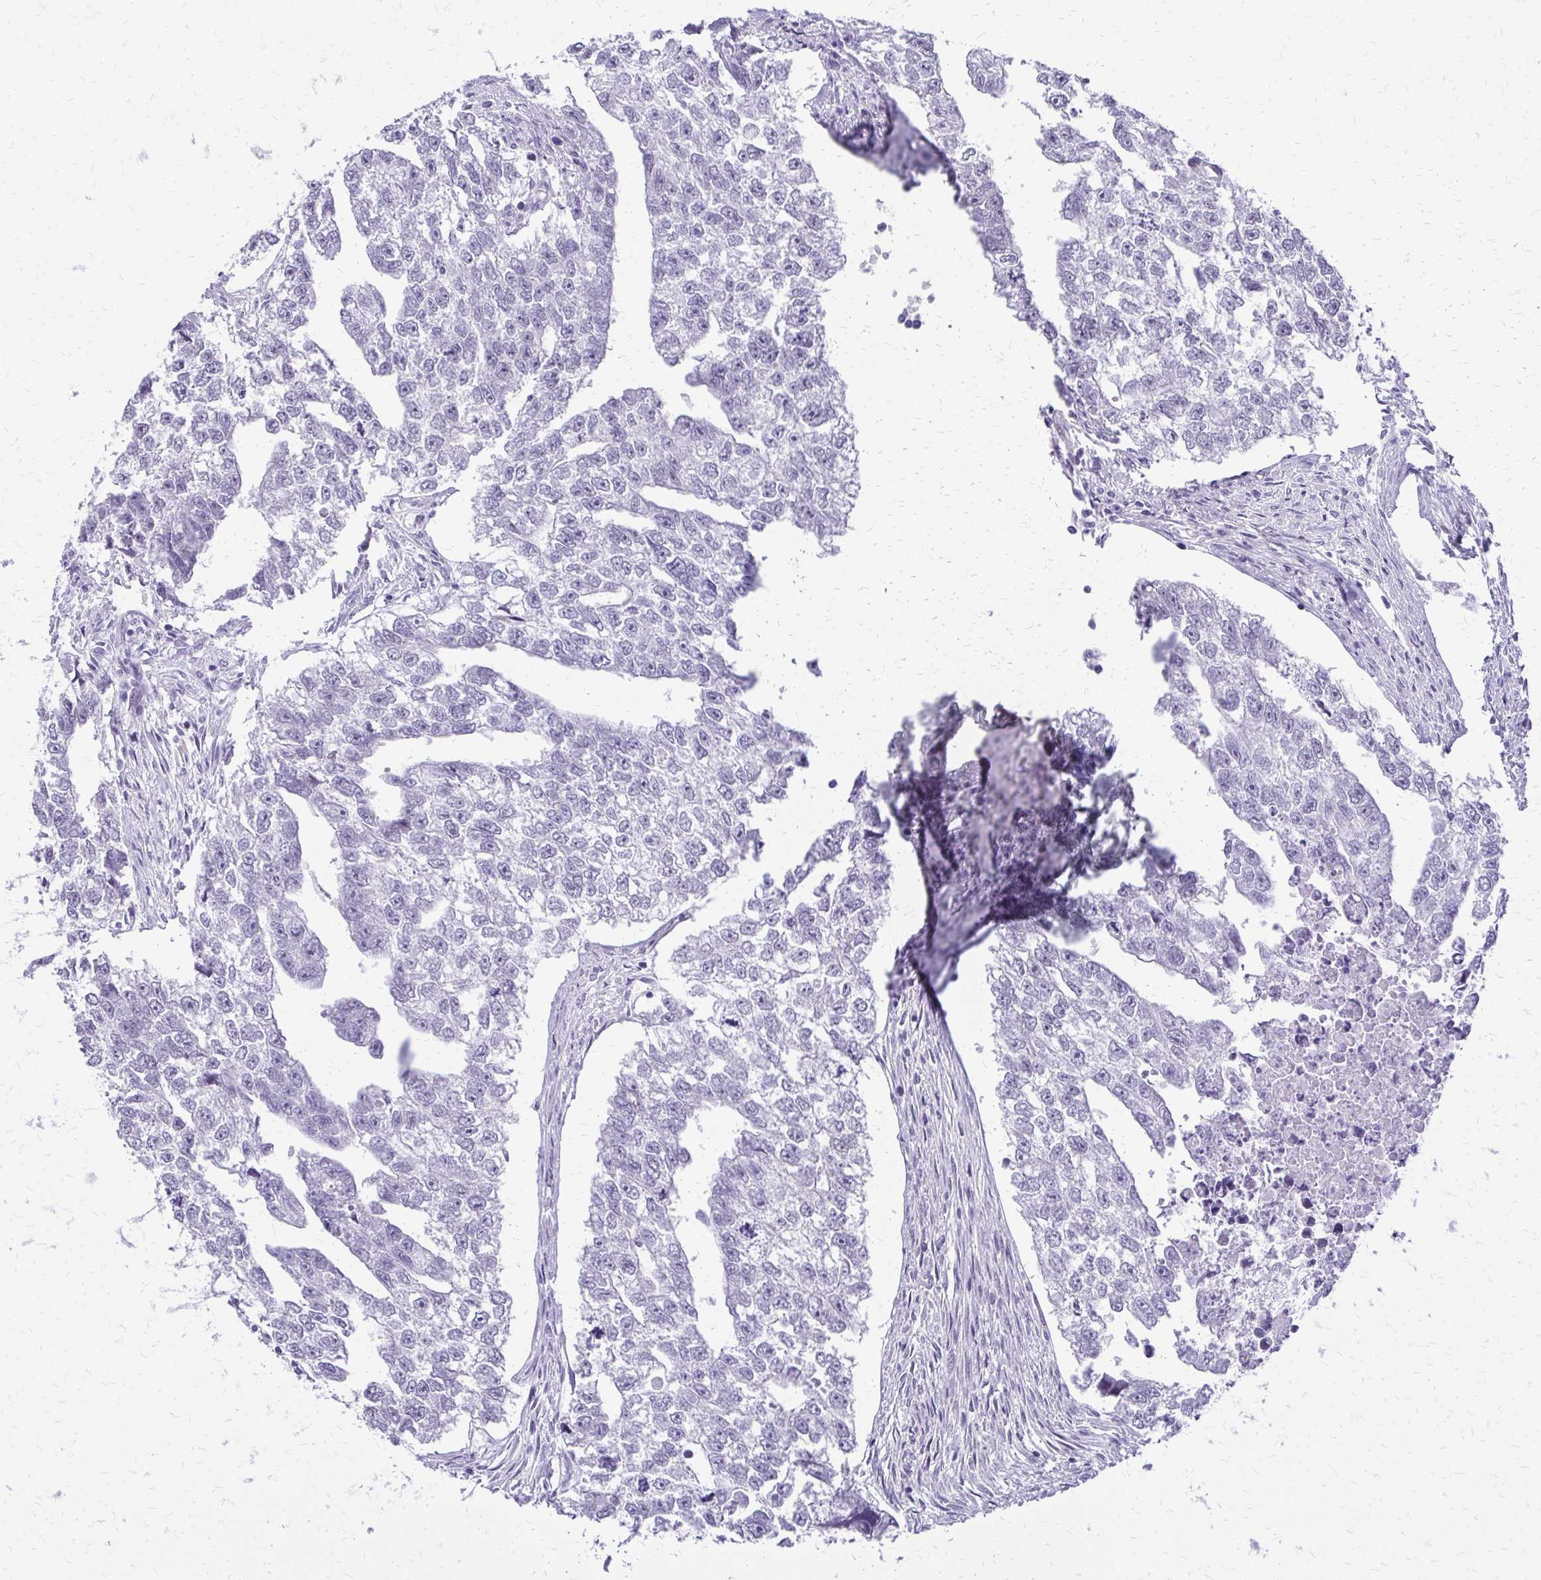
{"staining": {"intensity": "negative", "quantity": "none", "location": "none"}, "tissue": "testis cancer", "cell_type": "Tumor cells", "image_type": "cancer", "snomed": [{"axis": "morphology", "description": "Carcinoma, Embryonal, NOS"}, {"axis": "morphology", "description": "Teratoma, malignant, NOS"}, {"axis": "topography", "description": "Testis"}], "caption": "Histopathology image shows no significant protein staining in tumor cells of testis cancer.", "gene": "FAM162B", "patient": {"sex": "male", "age": 44}}